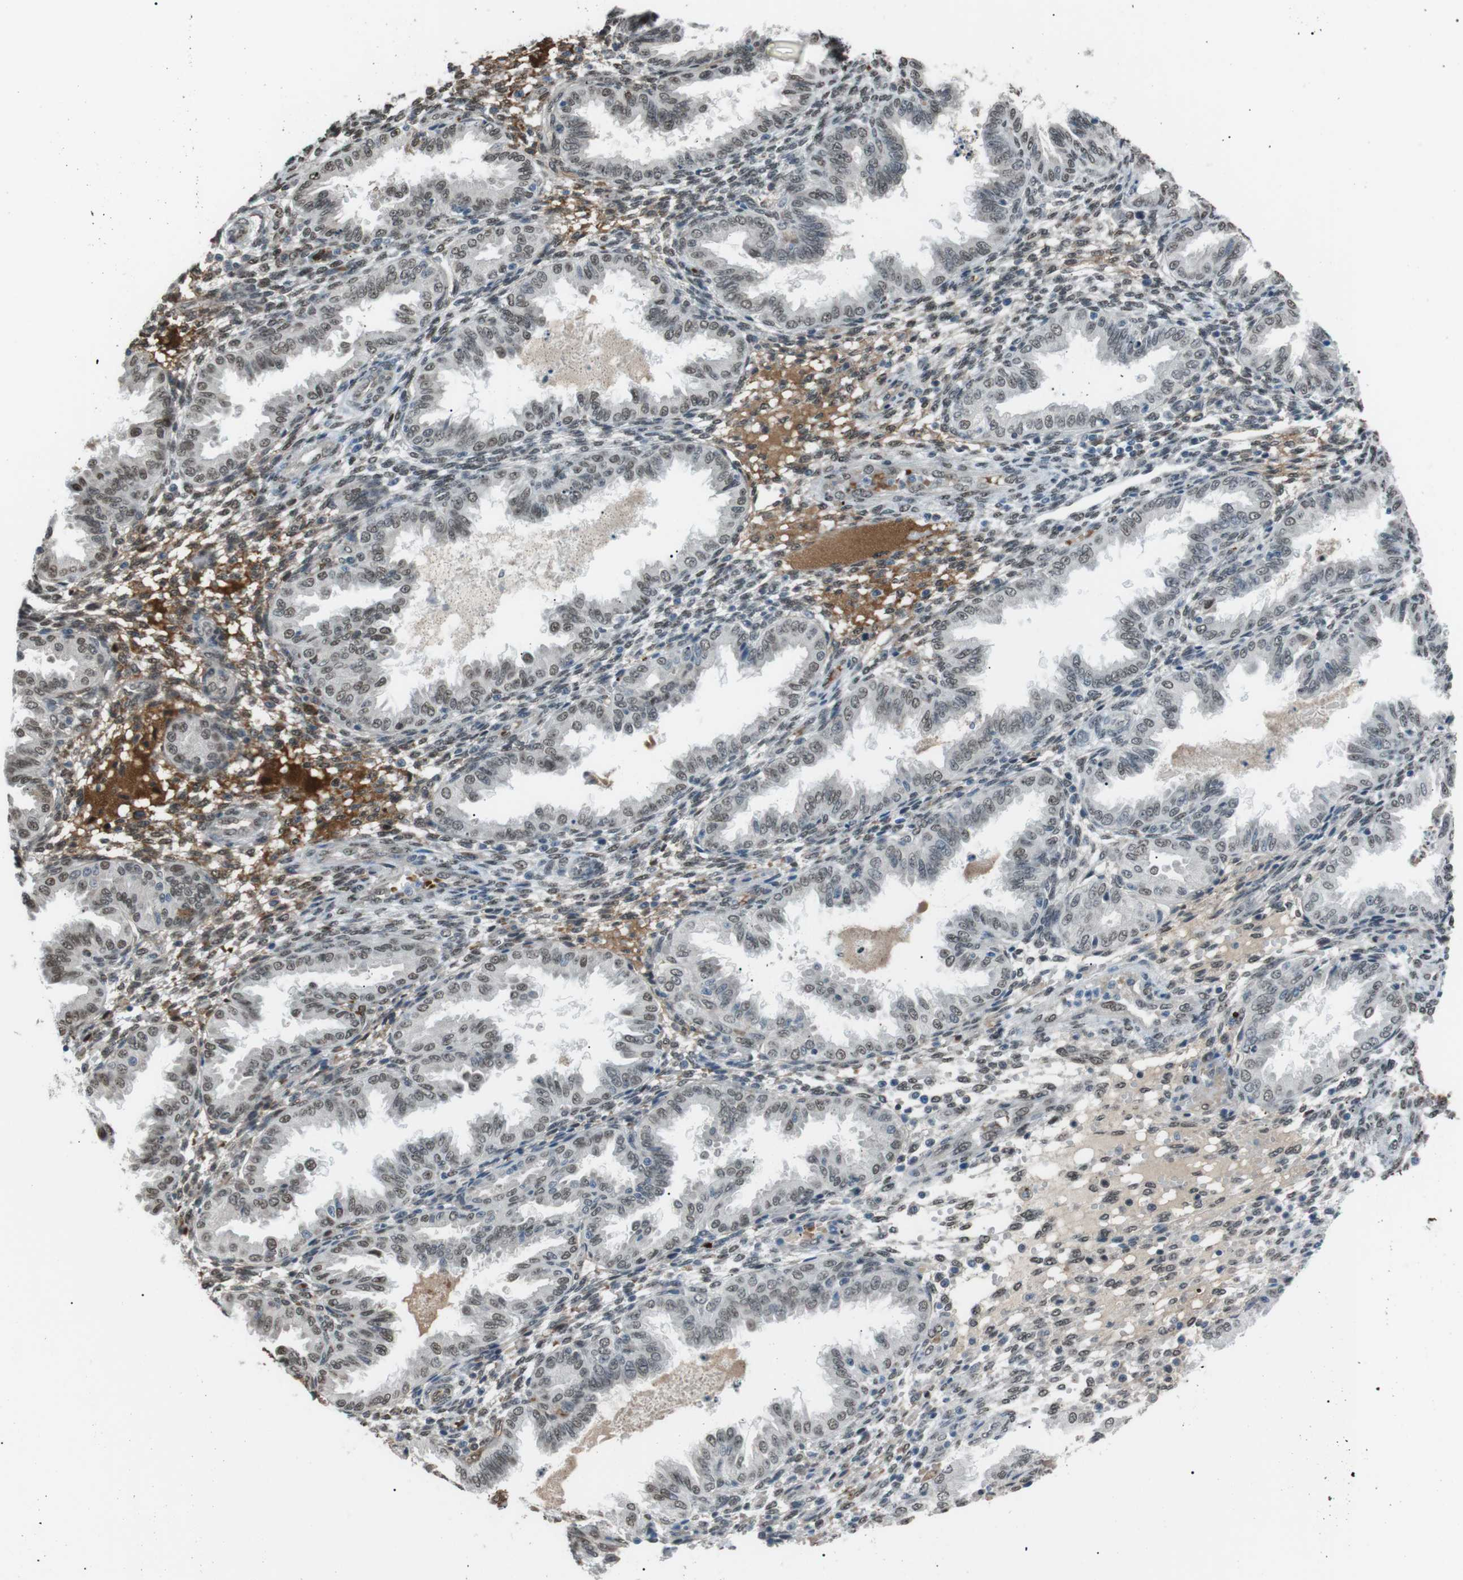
{"staining": {"intensity": "weak", "quantity": "25%-75%", "location": "nuclear"}, "tissue": "endometrium", "cell_type": "Cells in endometrial stroma", "image_type": "normal", "snomed": [{"axis": "morphology", "description": "Normal tissue, NOS"}, {"axis": "topography", "description": "Endometrium"}], "caption": "Brown immunohistochemical staining in unremarkable human endometrium exhibits weak nuclear positivity in about 25%-75% of cells in endometrial stroma.", "gene": "SRPK2", "patient": {"sex": "female", "age": 33}}